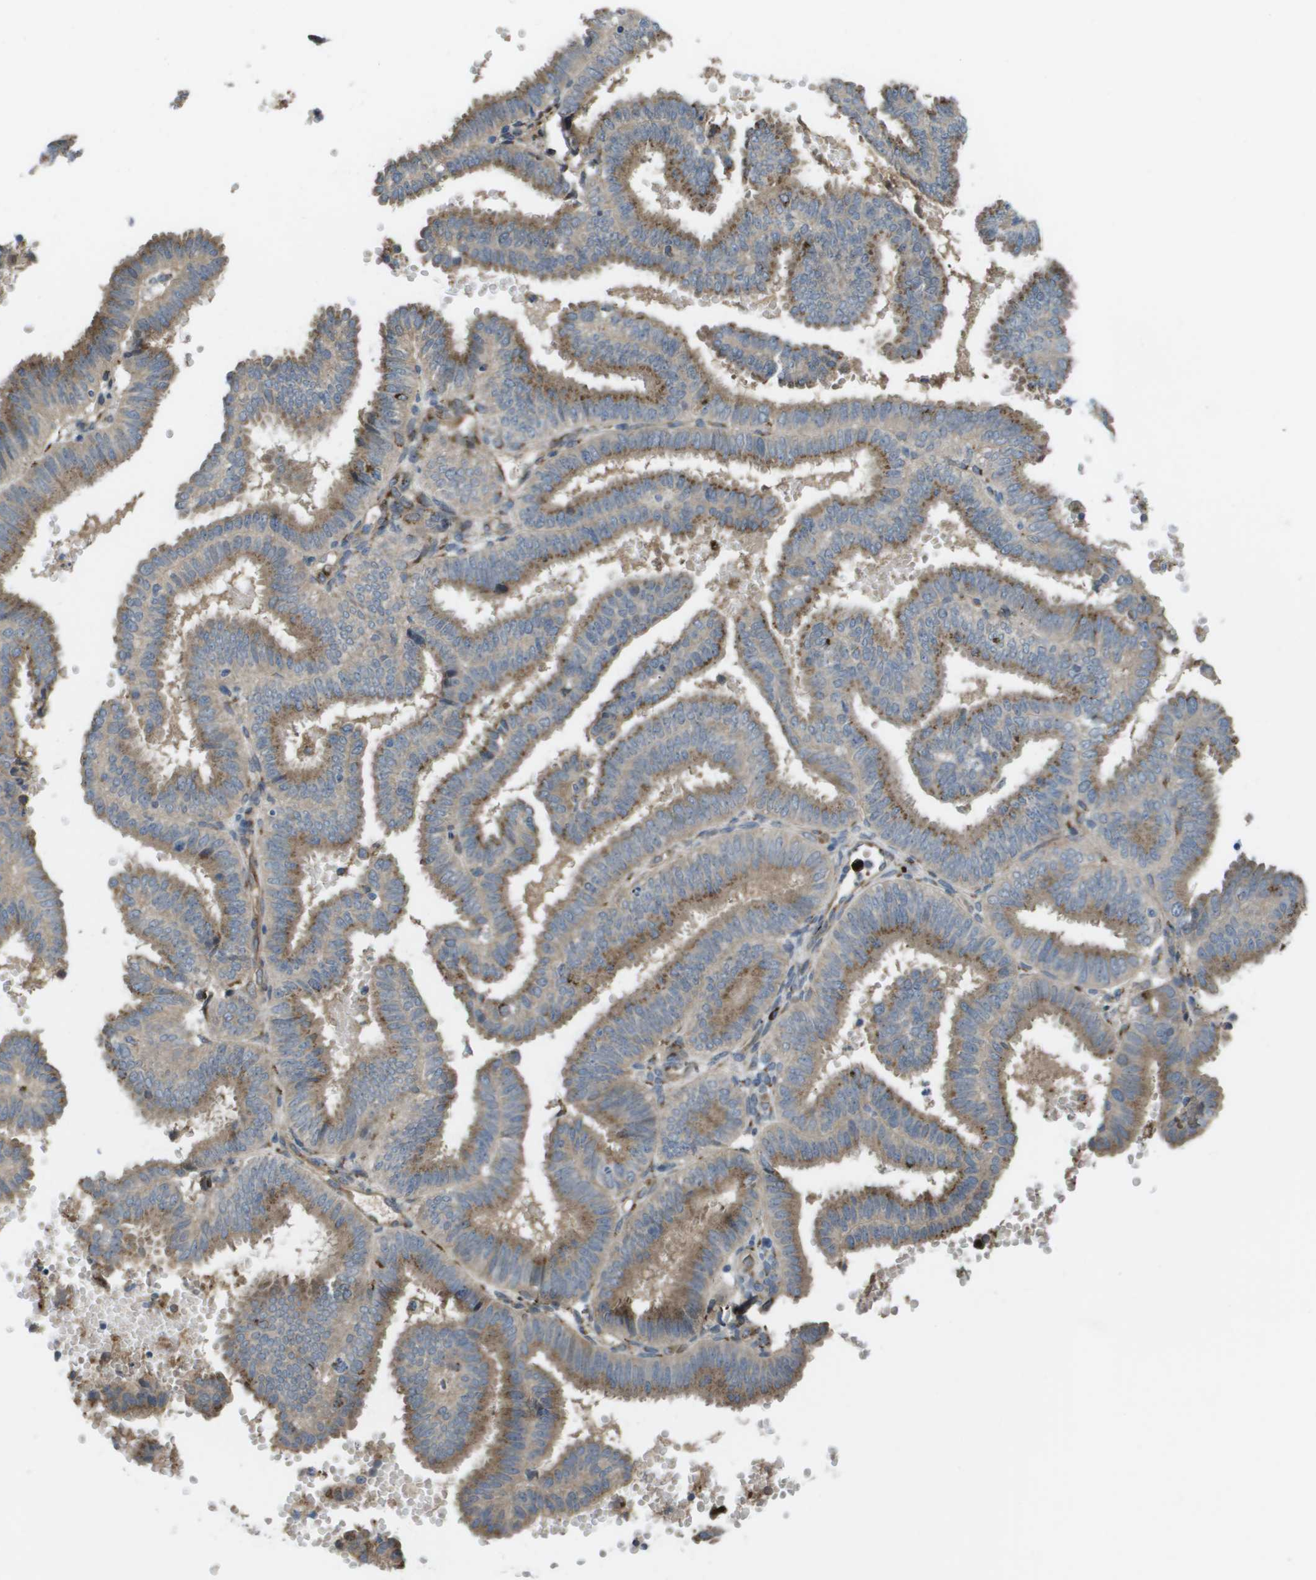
{"staining": {"intensity": "moderate", "quantity": ">75%", "location": "cytoplasmic/membranous"}, "tissue": "endometrial cancer", "cell_type": "Tumor cells", "image_type": "cancer", "snomed": [{"axis": "morphology", "description": "Adenocarcinoma, NOS"}, {"axis": "topography", "description": "Endometrium"}], "caption": "Tumor cells reveal moderate cytoplasmic/membranous positivity in about >75% of cells in adenocarcinoma (endometrial).", "gene": "QSOX2", "patient": {"sex": "female", "age": 58}}